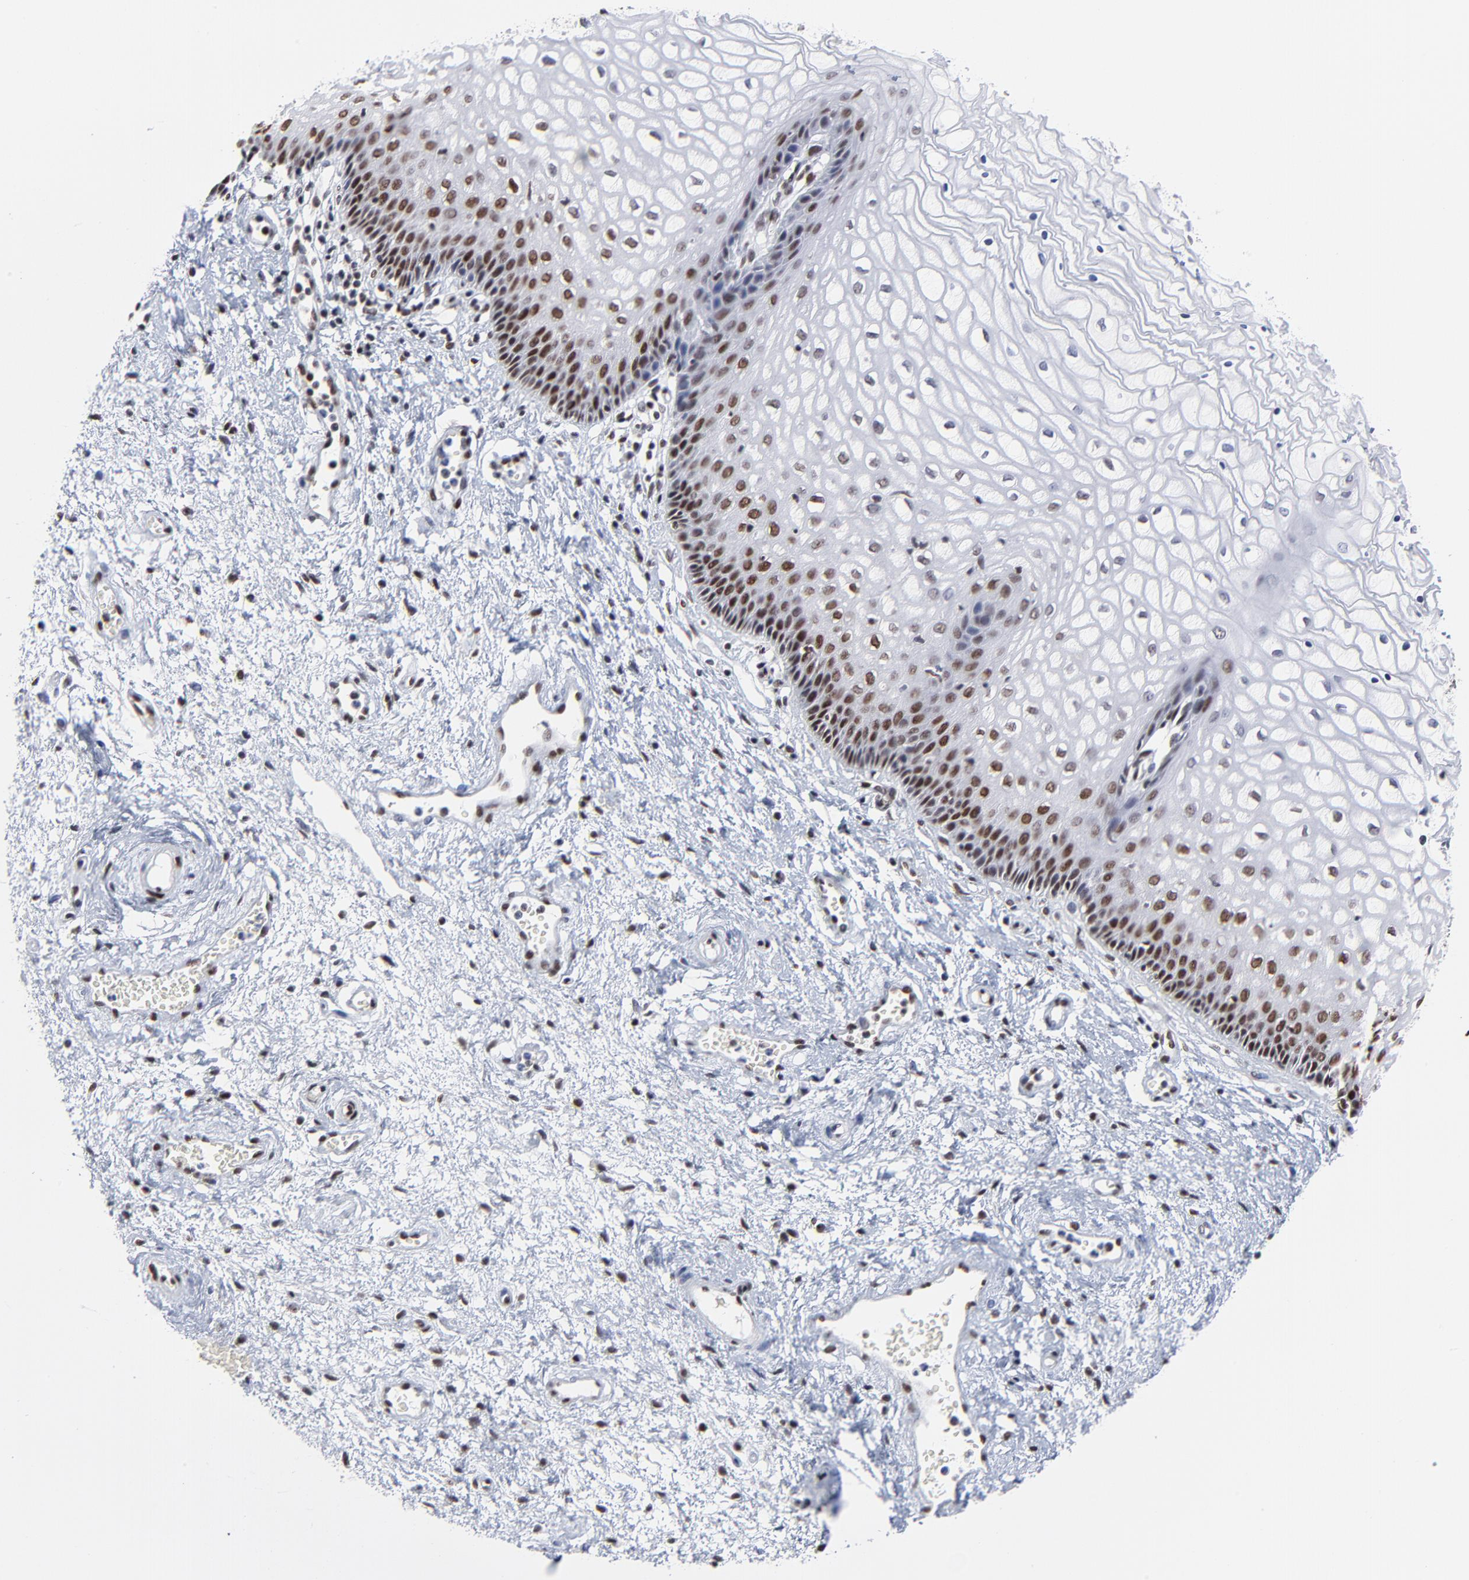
{"staining": {"intensity": "strong", "quantity": "25%-75%", "location": "nuclear"}, "tissue": "vagina", "cell_type": "Squamous epithelial cells", "image_type": "normal", "snomed": [{"axis": "morphology", "description": "Normal tissue, NOS"}, {"axis": "topography", "description": "Vagina"}], "caption": "Human vagina stained with a brown dye reveals strong nuclear positive expression in about 25%-75% of squamous epithelial cells.", "gene": "ZMYM3", "patient": {"sex": "female", "age": 34}}